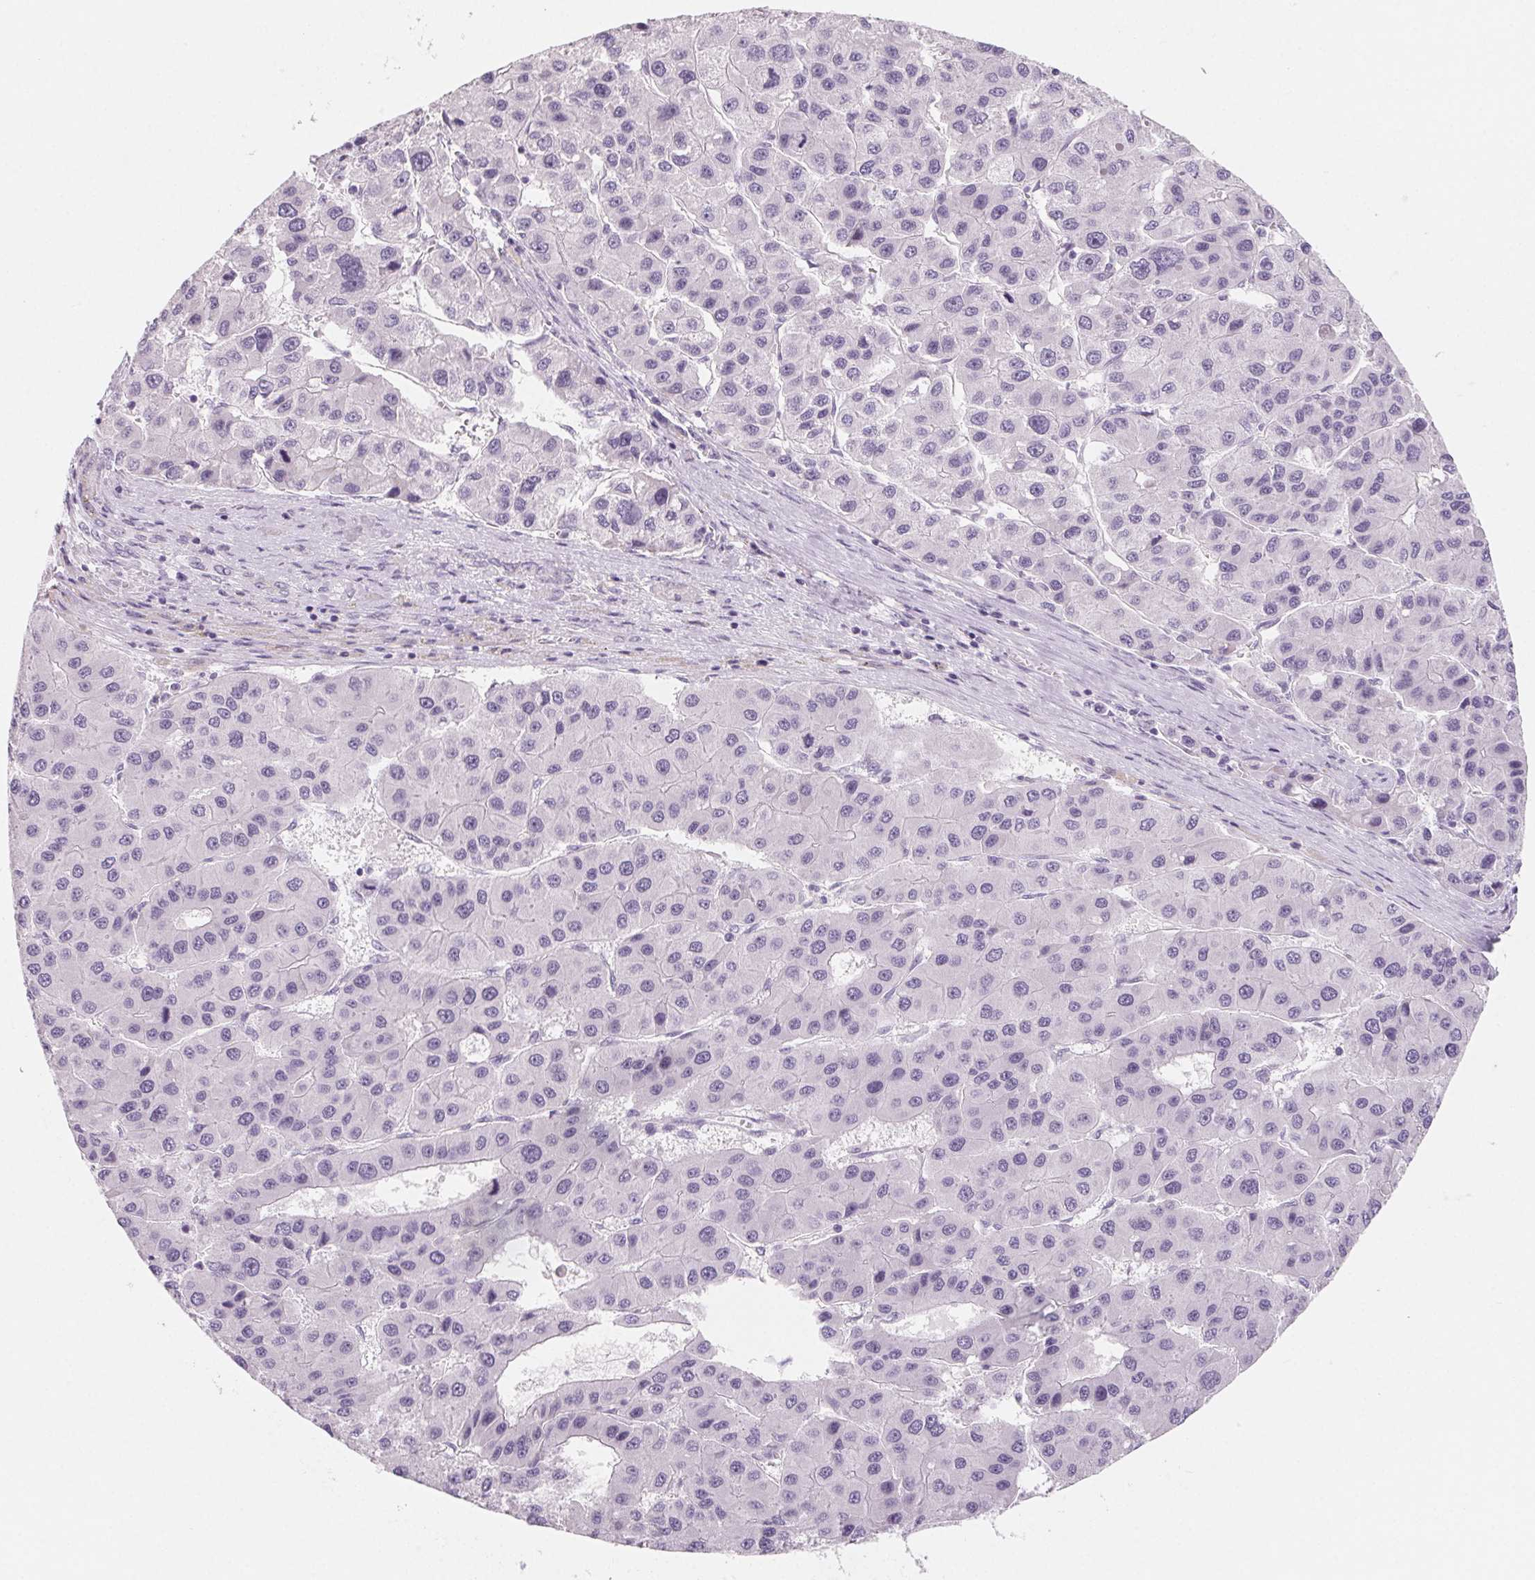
{"staining": {"intensity": "negative", "quantity": "none", "location": "none"}, "tissue": "liver cancer", "cell_type": "Tumor cells", "image_type": "cancer", "snomed": [{"axis": "morphology", "description": "Carcinoma, Hepatocellular, NOS"}, {"axis": "topography", "description": "Liver"}], "caption": "The histopathology image demonstrates no significant staining in tumor cells of liver cancer. The staining is performed using DAB brown chromogen with nuclei counter-stained in using hematoxylin.", "gene": "SH3GL2", "patient": {"sex": "male", "age": 73}}